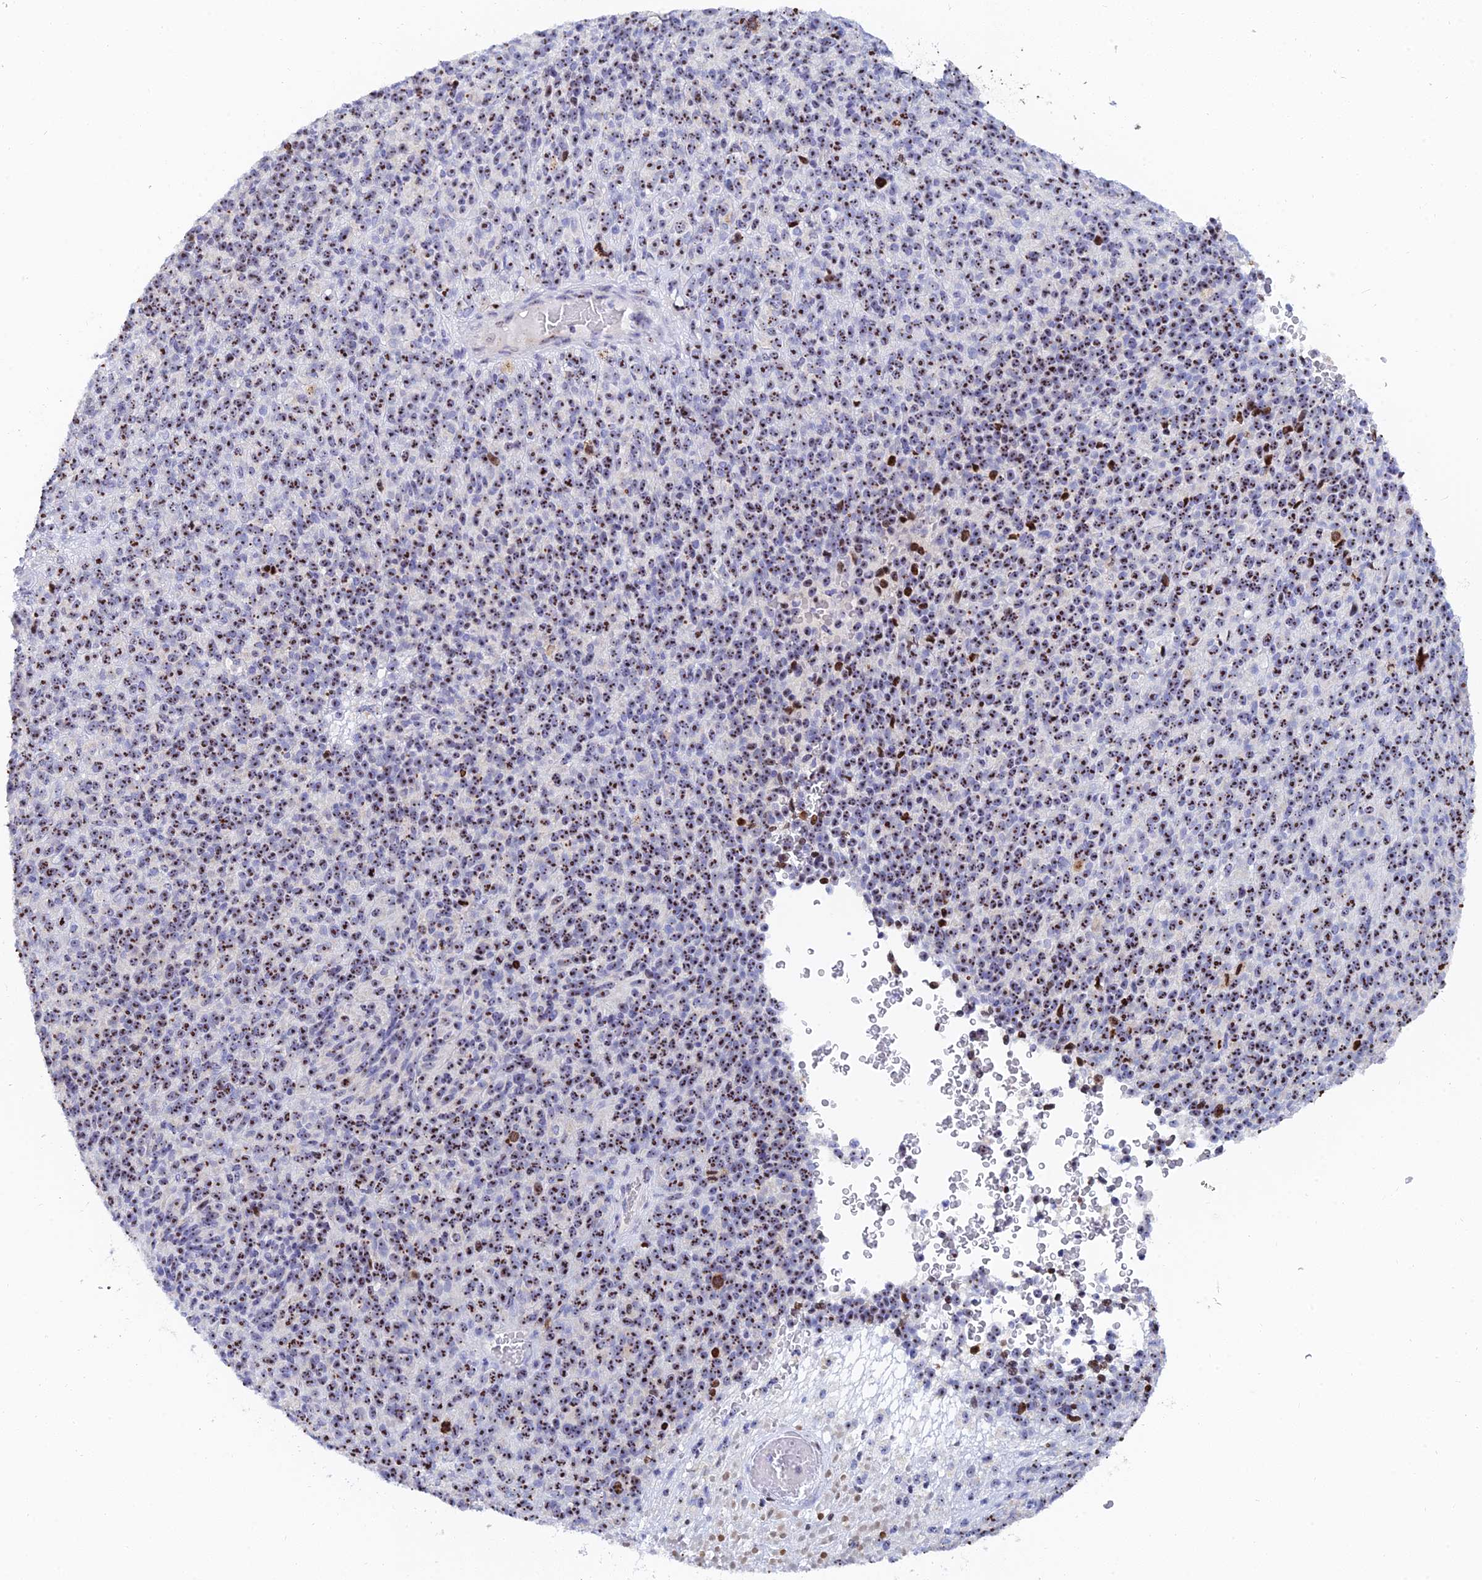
{"staining": {"intensity": "strong", "quantity": ">75%", "location": "nuclear"}, "tissue": "melanoma", "cell_type": "Tumor cells", "image_type": "cancer", "snomed": [{"axis": "morphology", "description": "Malignant melanoma, Metastatic site"}, {"axis": "topography", "description": "Brain"}], "caption": "Immunohistochemistry (IHC) (DAB (3,3'-diaminobenzidine)) staining of human melanoma displays strong nuclear protein positivity in about >75% of tumor cells.", "gene": "RSL1D1", "patient": {"sex": "female", "age": 56}}